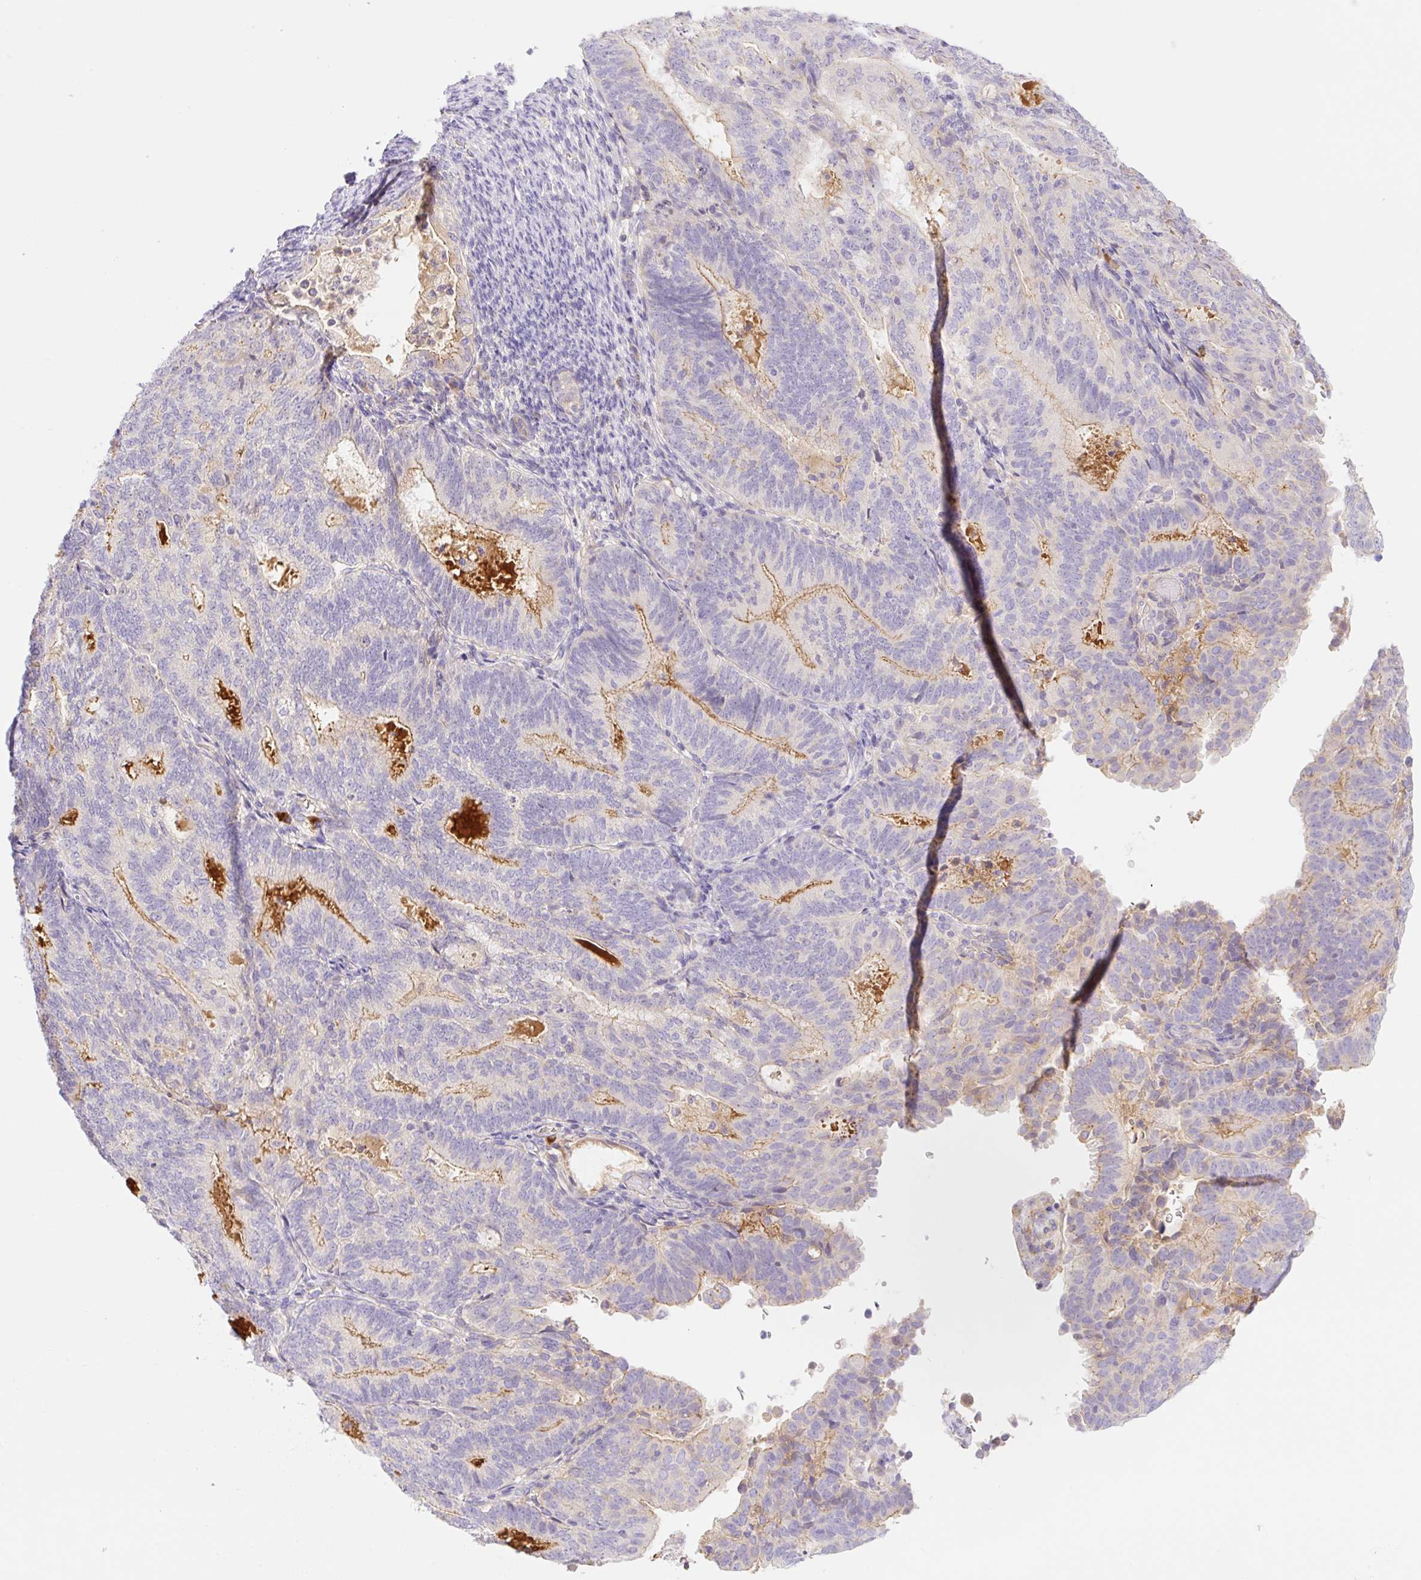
{"staining": {"intensity": "moderate", "quantity": "<25%", "location": "cytoplasmic/membranous"}, "tissue": "endometrial cancer", "cell_type": "Tumor cells", "image_type": "cancer", "snomed": [{"axis": "morphology", "description": "Adenocarcinoma, NOS"}, {"axis": "topography", "description": "Endometrium"}], "caption": "Protein staining demonstrates moderate cytoplasmic/membranous staining in about <25% of tumor cells in endometrial cancer (adenocarcinoma).", "gene": "DENND5A", "patient": {"sex": "female", "age": 70}}